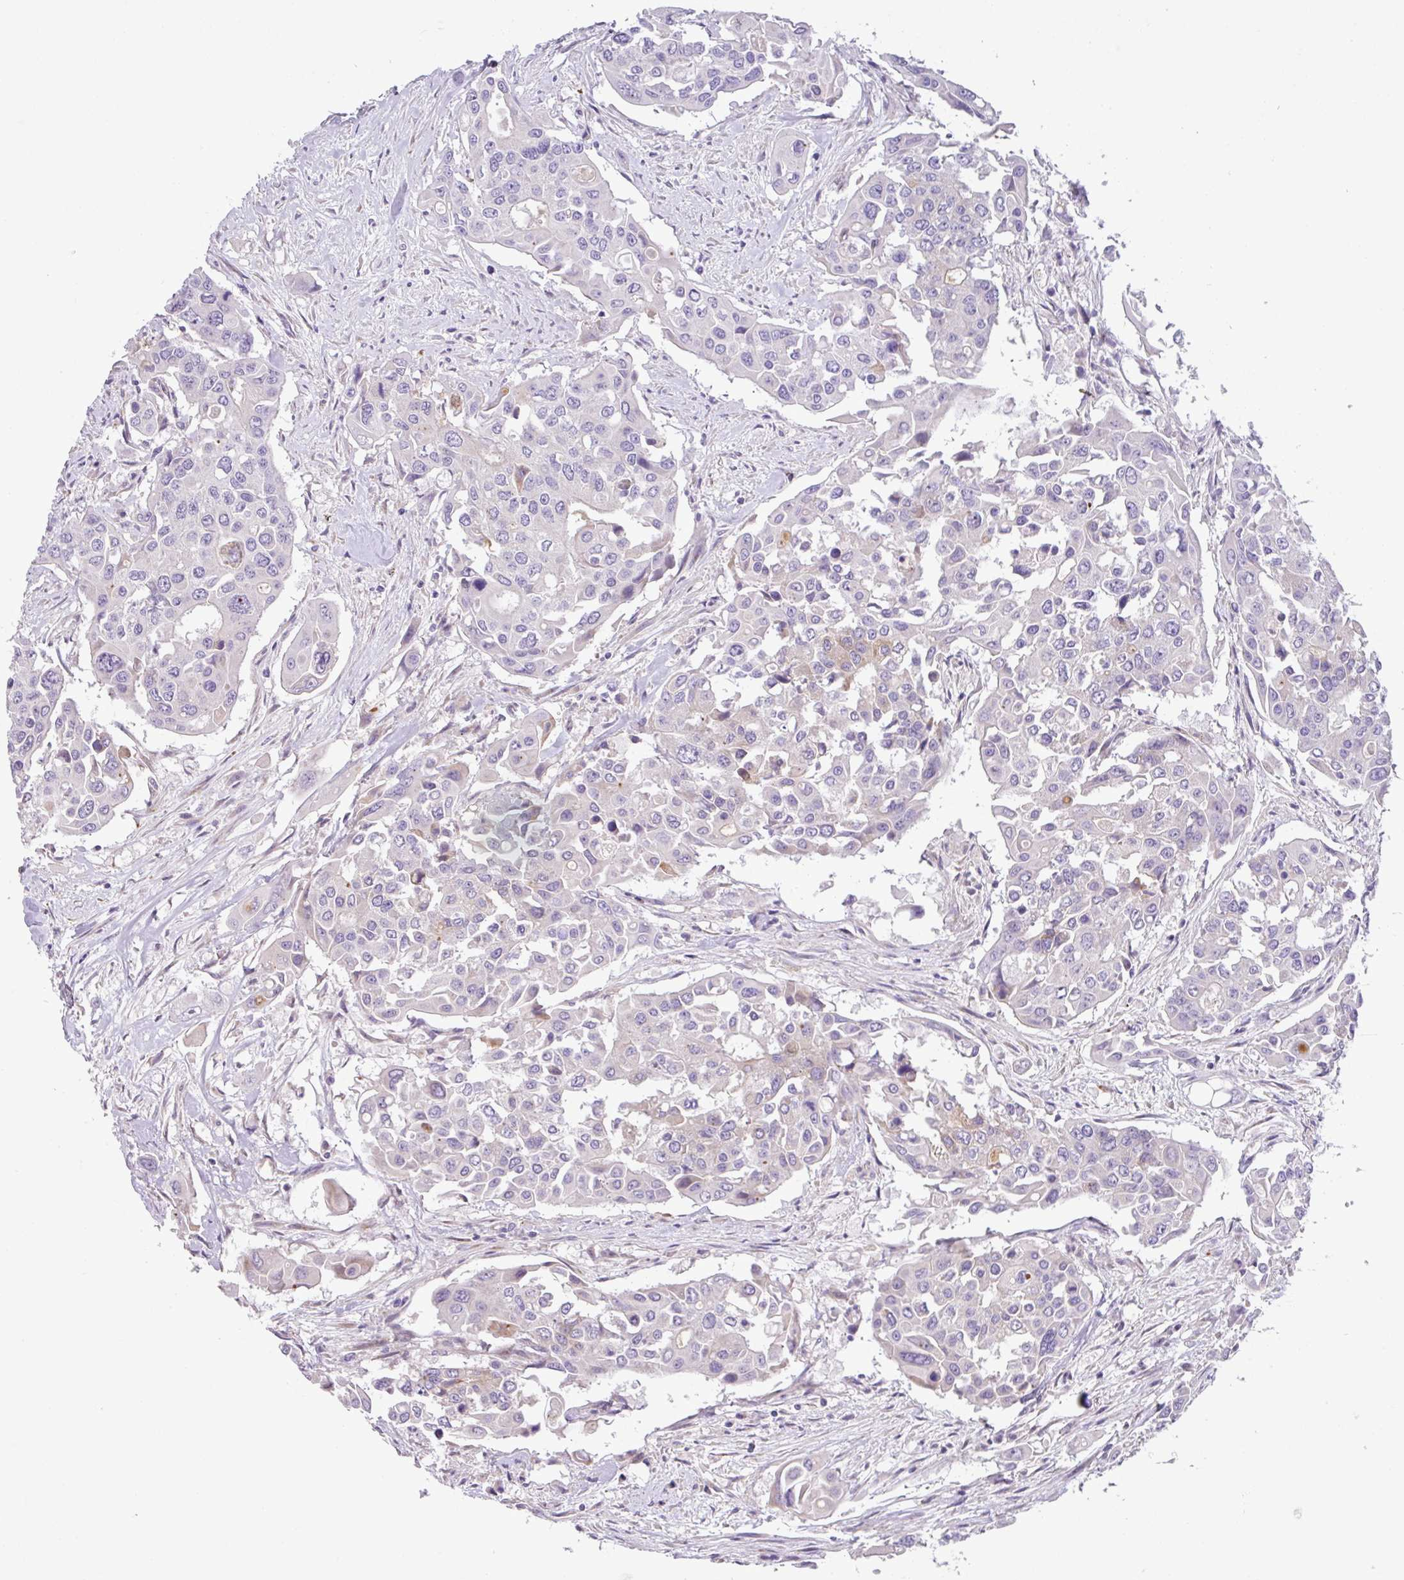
{"staining": {"intensity": "negative", "quantity": "none", "location": "none"}, "tissue": "colorectal cancer", "cell_type": "Tumor cells", "image_type": "cancer", "snomed": [{"axis": "morphology", "description": "Adenocarcinoma, NOS"}, {"axis": "topography", "description": "Colon"}], "caption": "A micrograph of colorectal adenocarcinoma stained for a protein reveals no brown staining in tumor cells.", "gene": "PIK3R5", "patient": {"sex": "male", "age": 77}}